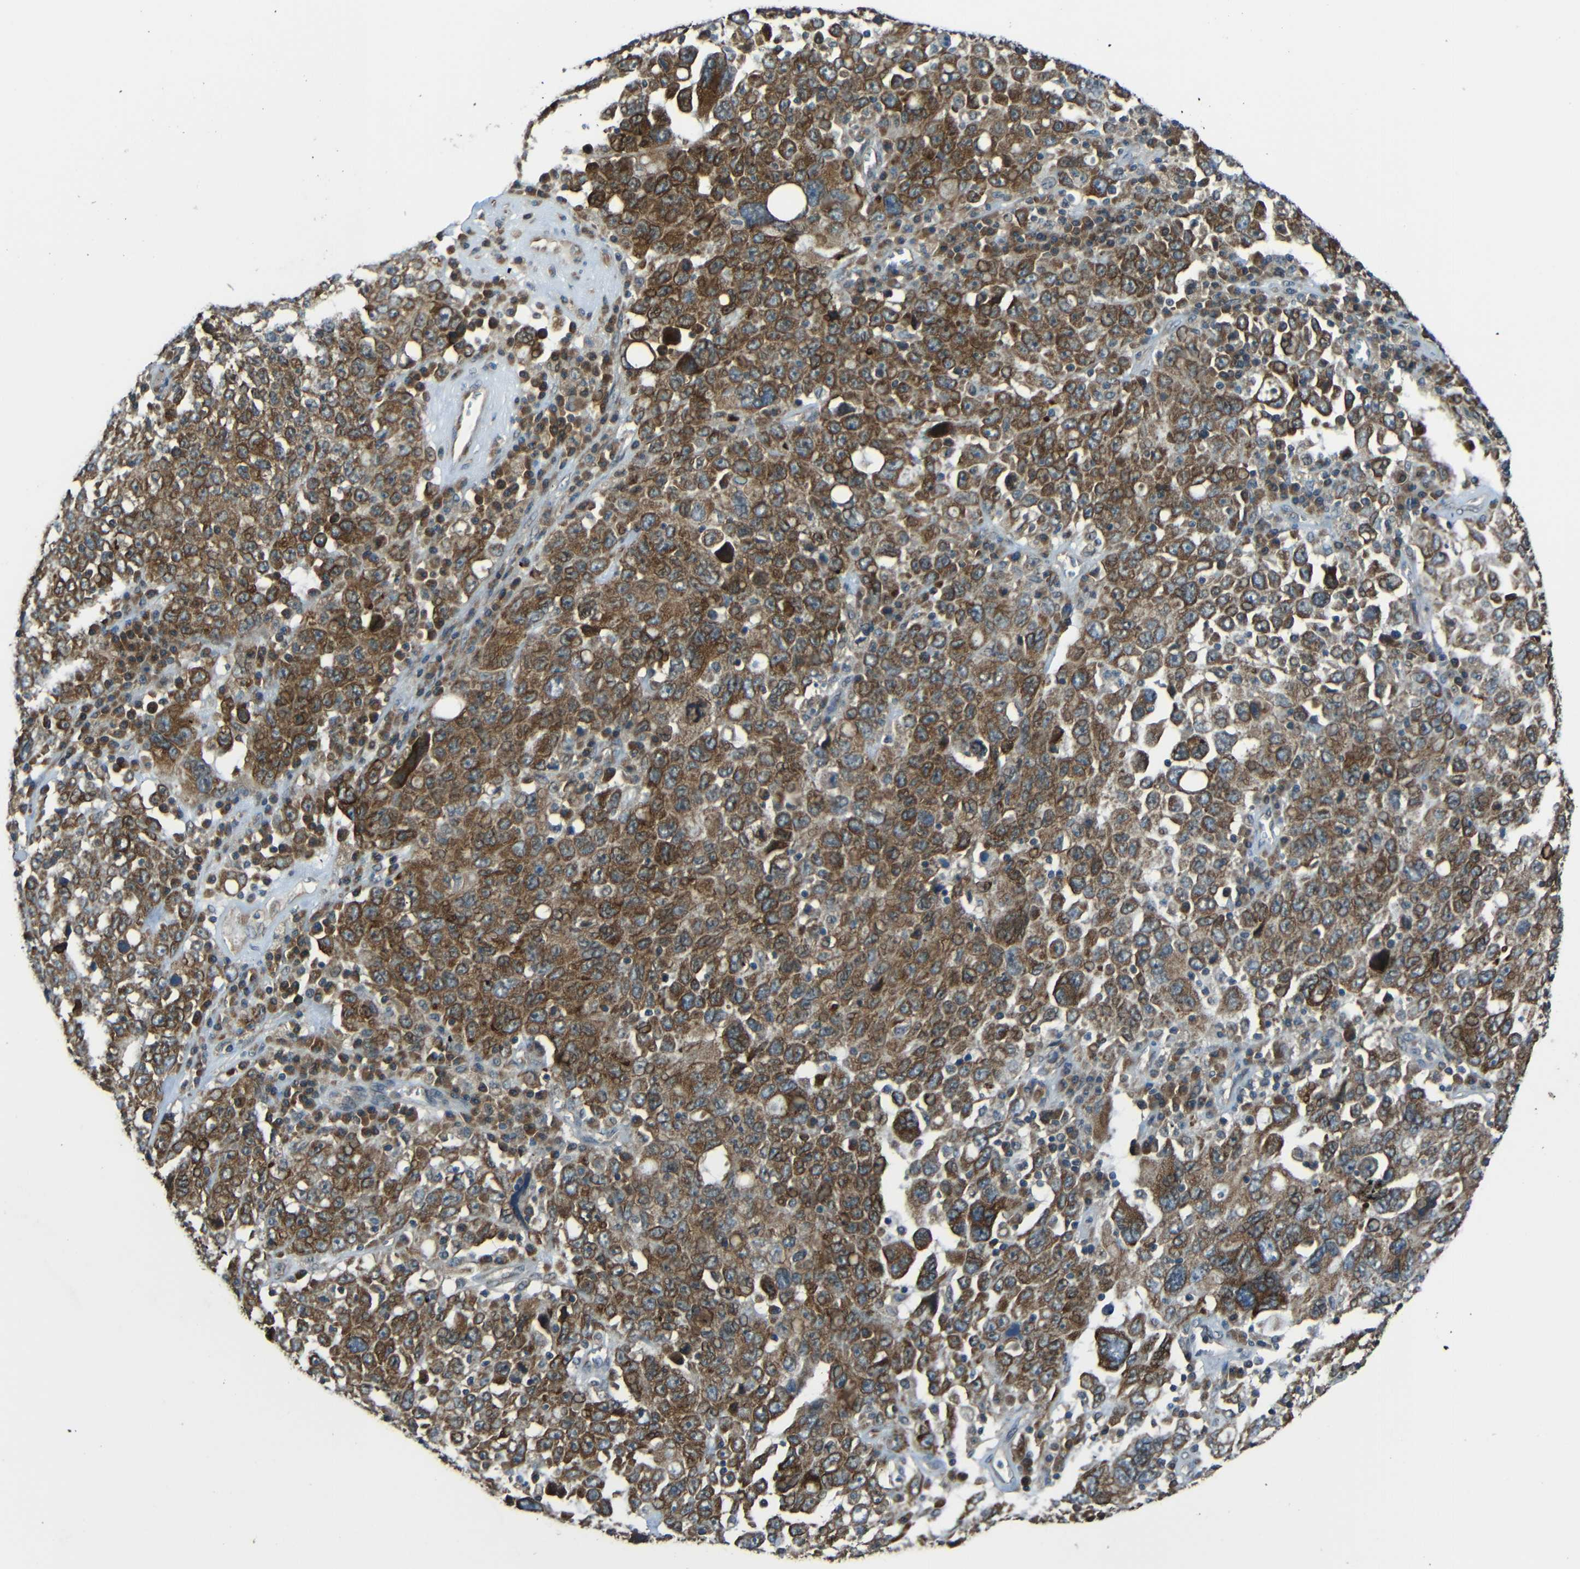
{"staining": {"intensity": "moderate", "quantity": ">75%", "location": "cytoplasmic/membranous"}, "tissue": "ovarian cancer", "cell_type": "Tumor cells", "image_type": "cancer", "snomed": [{"axis": "morphology", "description": "Carcinoma, endometroid"}, {"axis": "topography", "description": "Ovary"}], "caption": "An image of human ovarian cancer (endometroid carcinoma) stained for a protein exhibits moderate cytoplasmic/membranous brown staining in tumor cells.", "gene": "VAPB", "patient": {"sex": "female", "age": 62}}